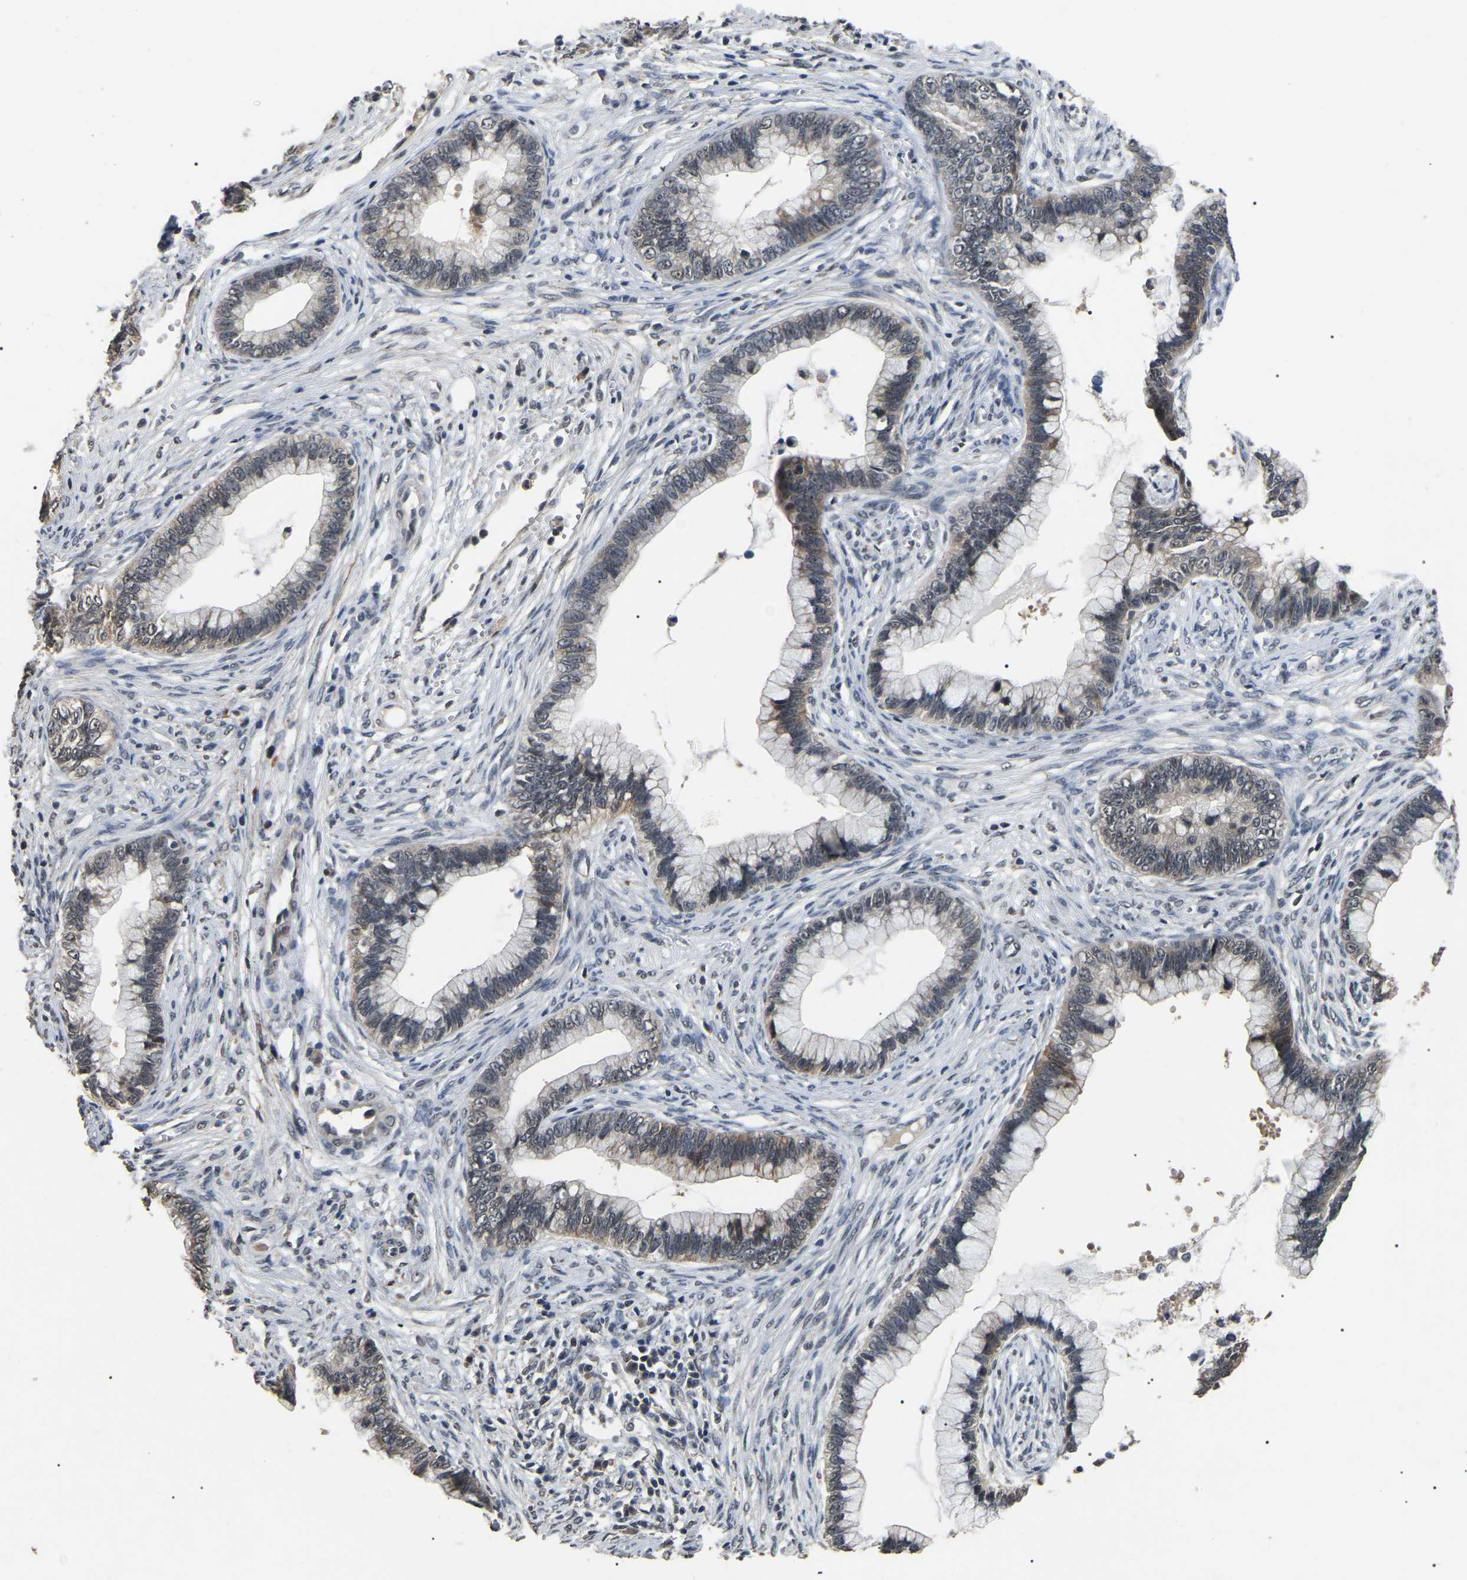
{"staining": {"intensity": "weak", "quantity": "<25%", "location": "cytoplasmic/membranous,nuclear"}, "tissue": "cervical cancer", "cell_type": "Tumor cells", "image_type": "cancer", "snomed": [{"axis": "morphology", "description": "Adenocarcinoma, NOS"}, {"axis": "topography", "description": "Cervix"}], "caption": "Cervical adenocarcinoma stained for a protein using immunohistochemistry (IHC) demonstrates no staining tumor cells.", "gene": "PPM1E", "patient": {"sex": "female", "age": 44}}